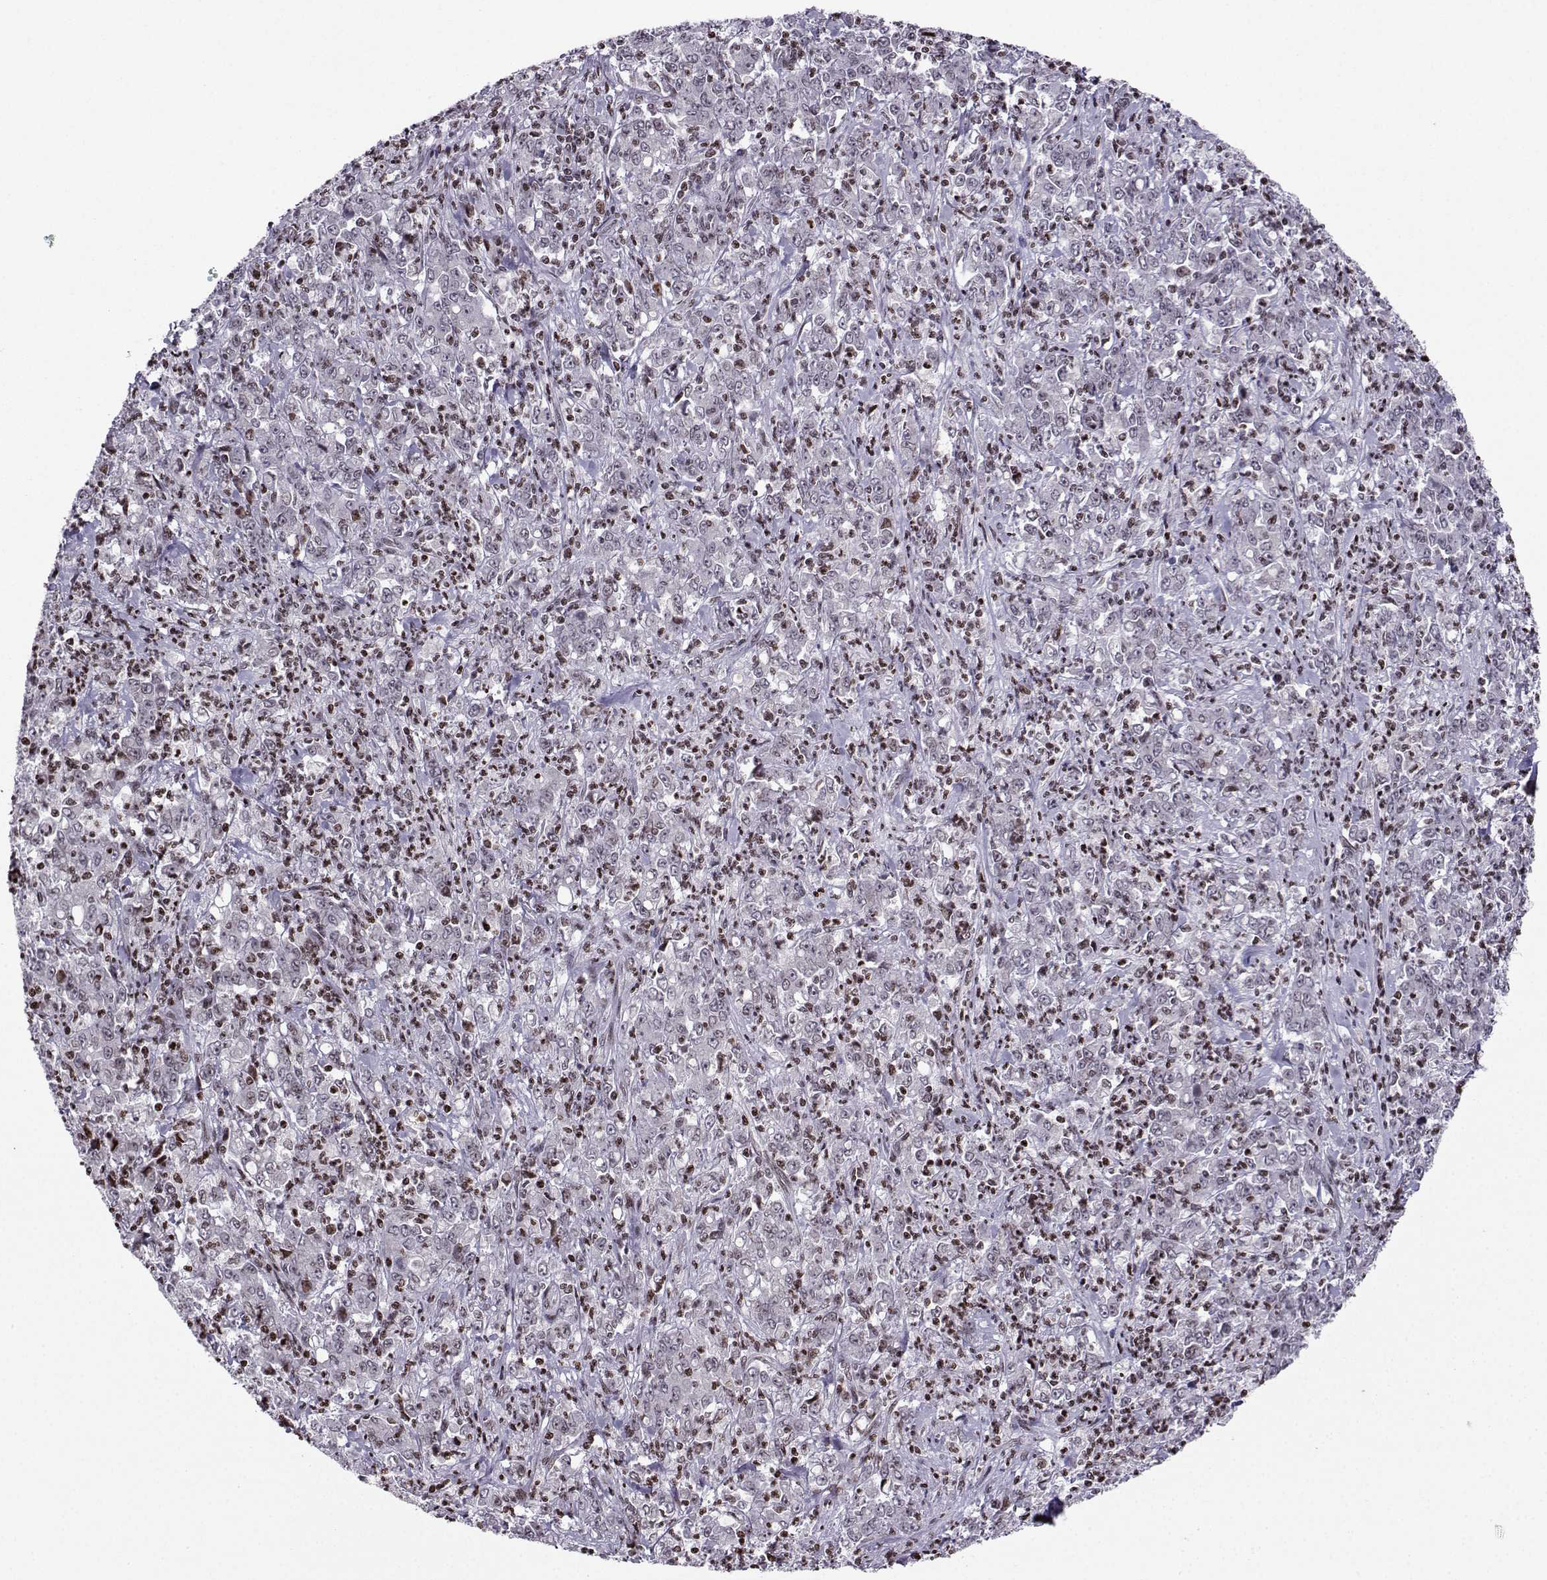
{"staining": {"intensity": "negative", "quantity": "none", "location": "none"}, "tissue": "stomach cancer", "cell_type": "Tumor cells", "image_type": "cancer", "snomed": [{"axis": "morphology", "description": "Adenocarcinoma, NOS"}, {"axis": "topography", "description": "Stomach, lower"}], "caption": "The histopathology image displays no staining of tumor cells in stomach cancer (adenocarcinoma).", "gene": "ZNF19", "patient": {"sex": "female", "age": 71}}